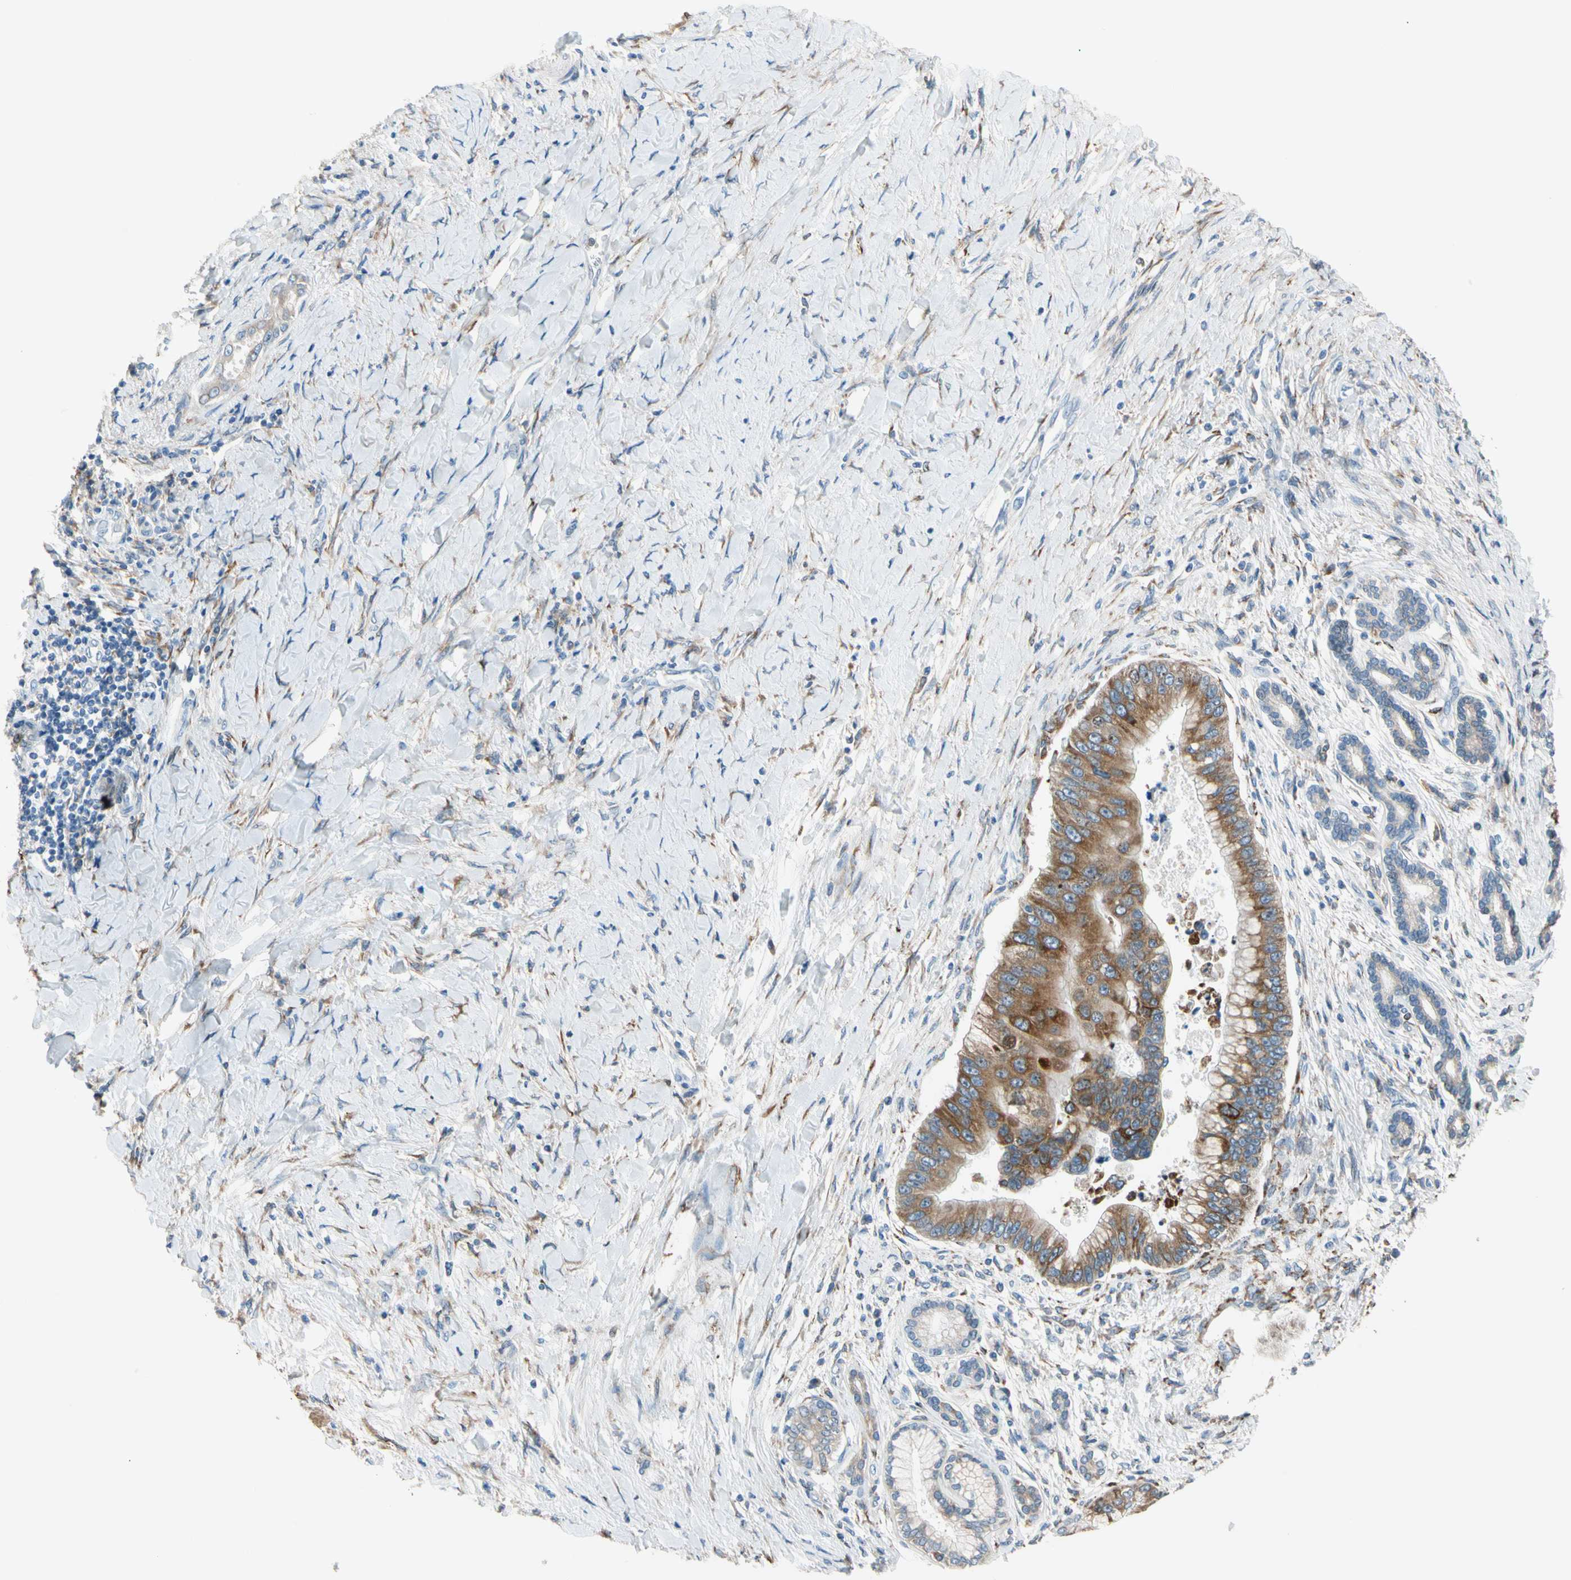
{"staining": {"intensity": "strong", "quantity": ">75%", "location": "cytoplasmic/membranous"}, "tissue": "liver cancer", "cell_type": "Tumor cells", "image_type": "cancer", "snomed": [{"axis": "morphology", "description": "Normal tissue, NOS"}, {"axis": "morphology", "description": "Cholangiocarcinoma"}, {"axis": "topography", "description": "Liver"}, {"axis": "topography", "description": "Peripheral nerve tissue"}], "caption": "Immunohistochemical staining of human liver cancer (cholangiocarcinoma) demonstrates high levels of strong cytoplasmic/membranous staining in about >75% of tumor cells. (brown staining indicates protein expression, while blue staining denotes nuclei).", "gene": "LRPAP1", "patient": {"sex": "male", "age": 50}}